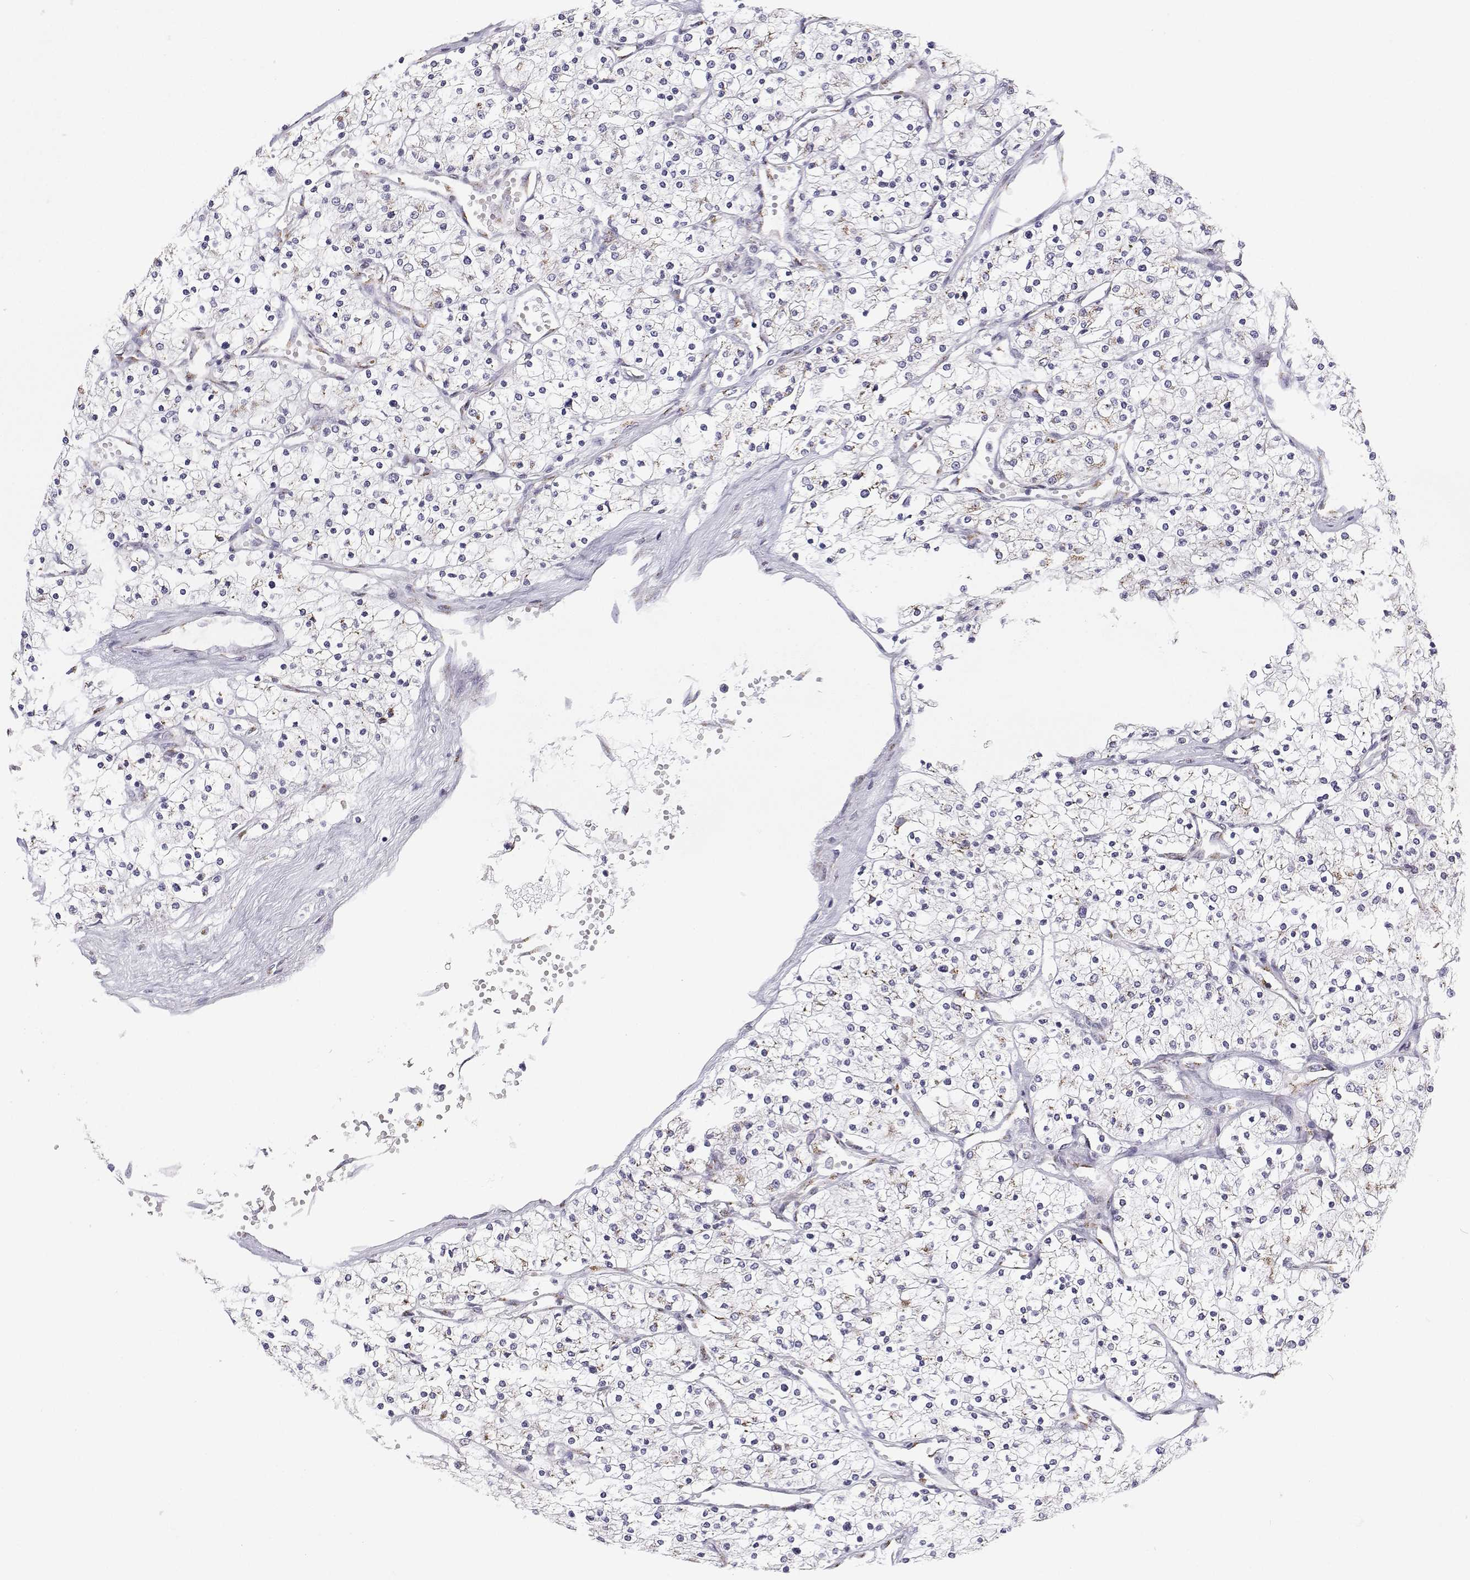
{"staining": {"intensity": "negative", "quantity": "none", "location": "none"}, "tissue": "renal cancer", "cell_type": "Tumor cells", "image_type": "cancer", "snomed": [{"axis": "morphology", "description": "Adenocarcinoma, NOS"}, {"axis": "topography", "description": "Kidney"}], "caption": "An immunohistochemistry (IHC) histopathology image of renal adenocarcinoma is shown. There is no staining in tumor cells of renal adenocarcinoma. The staining was performed using DAB (3,3'-diaminobenzidine) to visualize the protein expression in brown, while the nuclei were stained in blue with hematoxylin (Magnification: 20x).", "gene": "STARD13", "patient": {"sex": "male", "age": 80}}